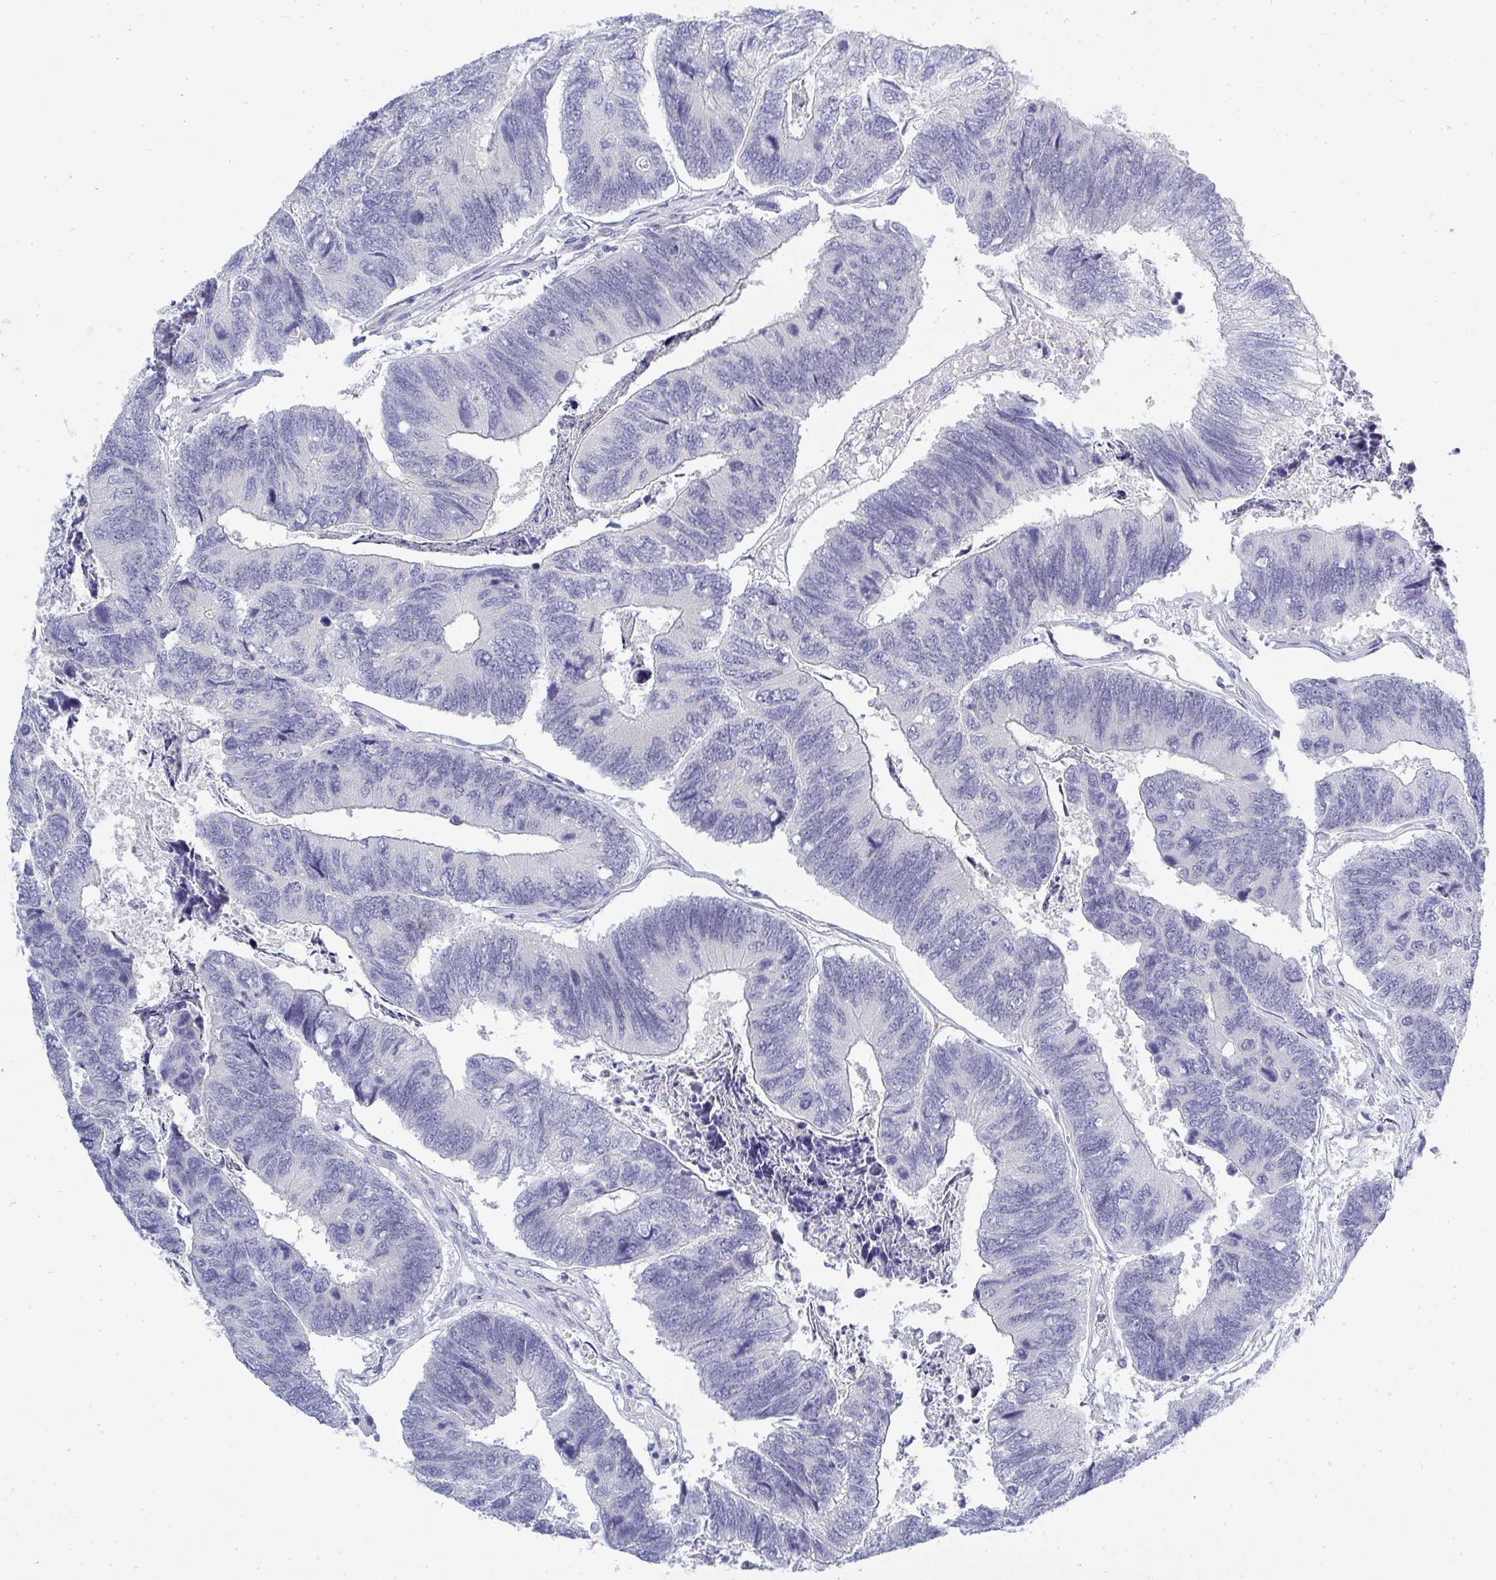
{"staining": {"intensity": "negative", "quantity": "none", "location": "none"}, "tissue": "colorectal cancer", "cell_type": "Tumor cells", "image_type": "cancer", "snomed": [{"axis": "morphology", "description": "Adenocarcinoma, NOS"}, {"axis": "topography", "description": "Colon"}], "caption": "This is an immunohistochemistry photomicrograph of adenocarcinoma (colorectal). There is no positivity in tumor cells.", "gene": "TMEM82", "patient": {"sex": "female", "age": 67}}